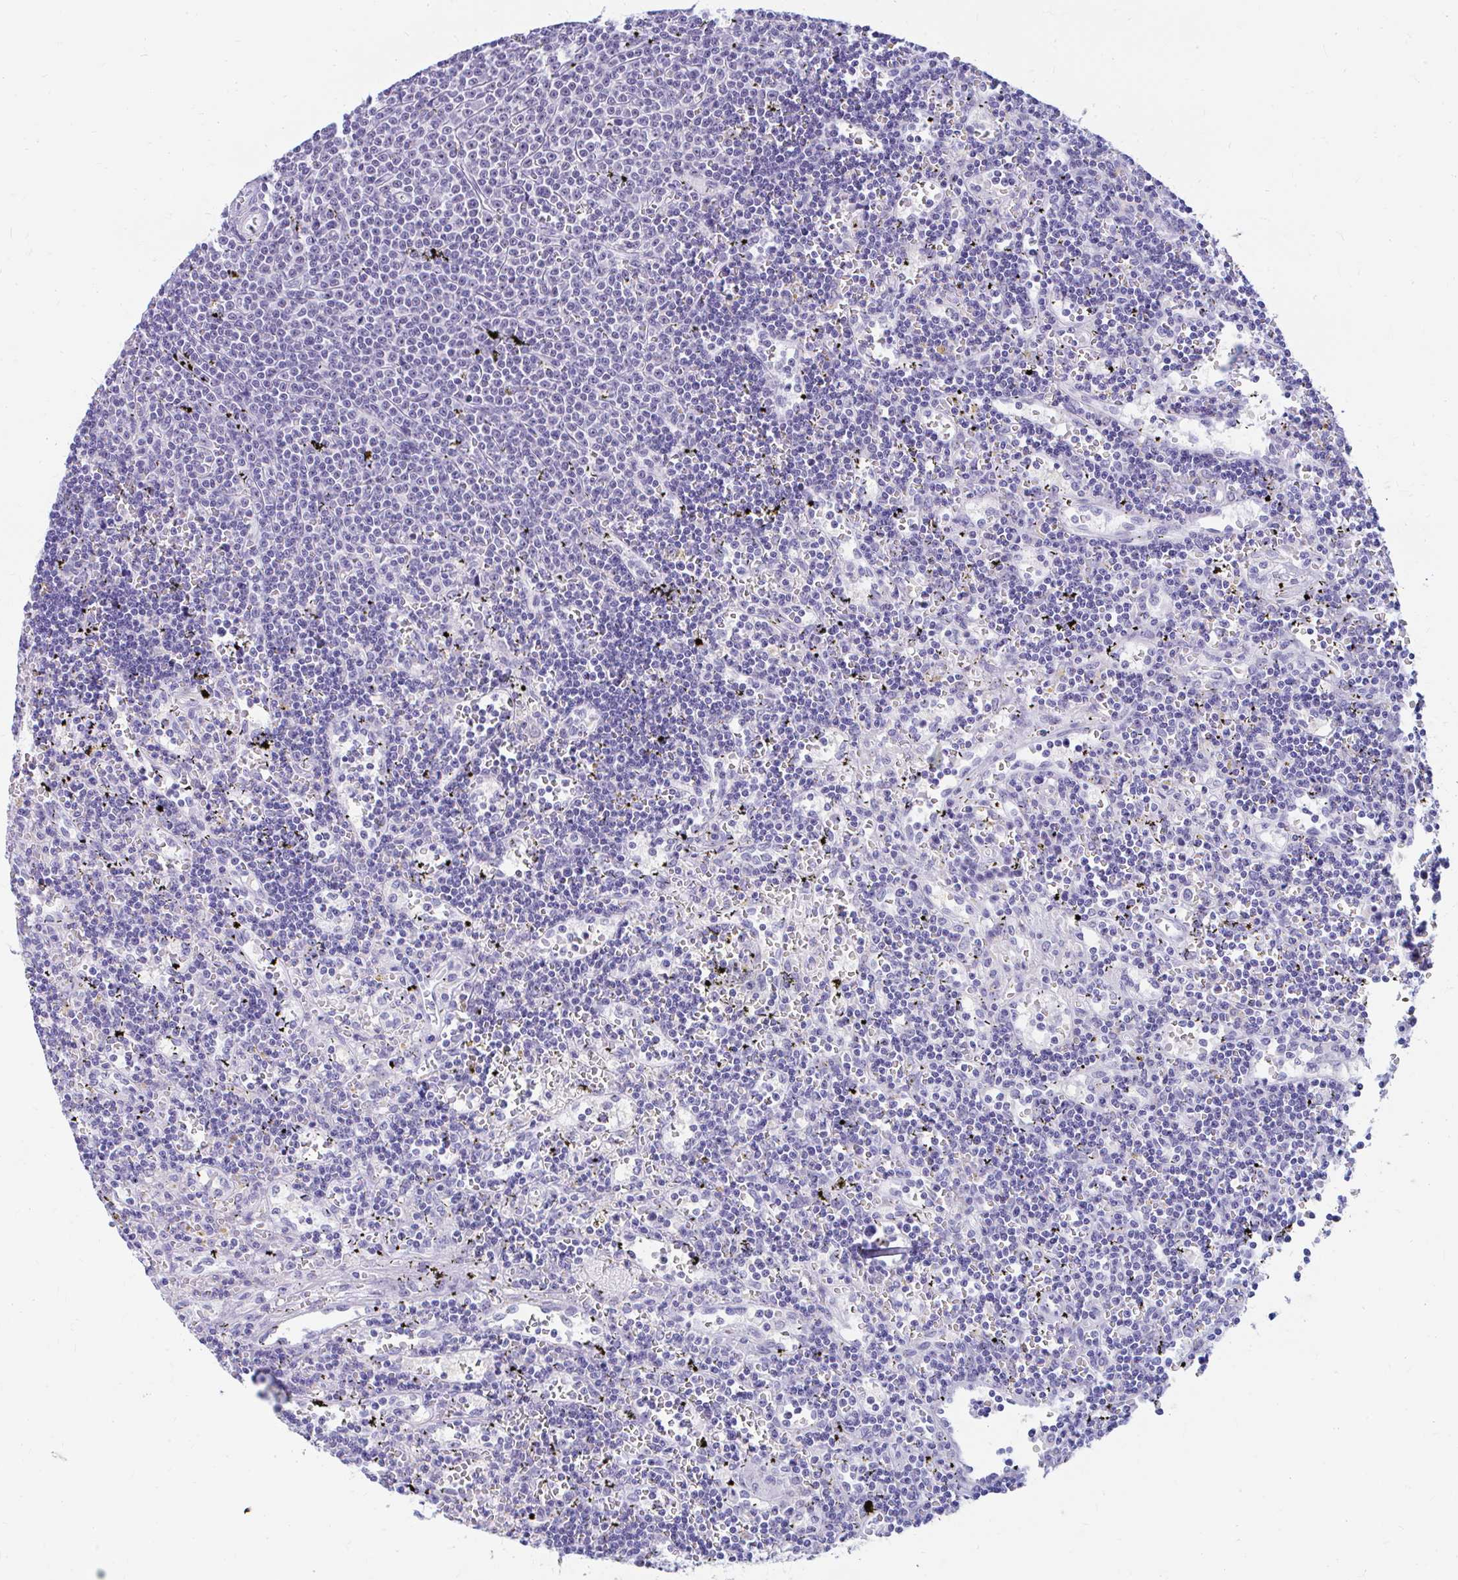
{"staining": {"intensity": "negative", "quantity": "none", "location": "none"}, "tissue": "lymphoma", "cell_type": "Tumor cells", "image_type": "cancer", "snomed": [{"axis": "morphology", "description": "Malignant lymphoma, non-Hodgkin's type, Low grade"}, {"axis": "topography", "description": "Spleen"}], "caption": "Immunohistochemical staining of lymphoma demonstrates no significant positivity in tumor cells.", "gene": "FTSJ3", "patient": {"sex": "male", "age": 60}}